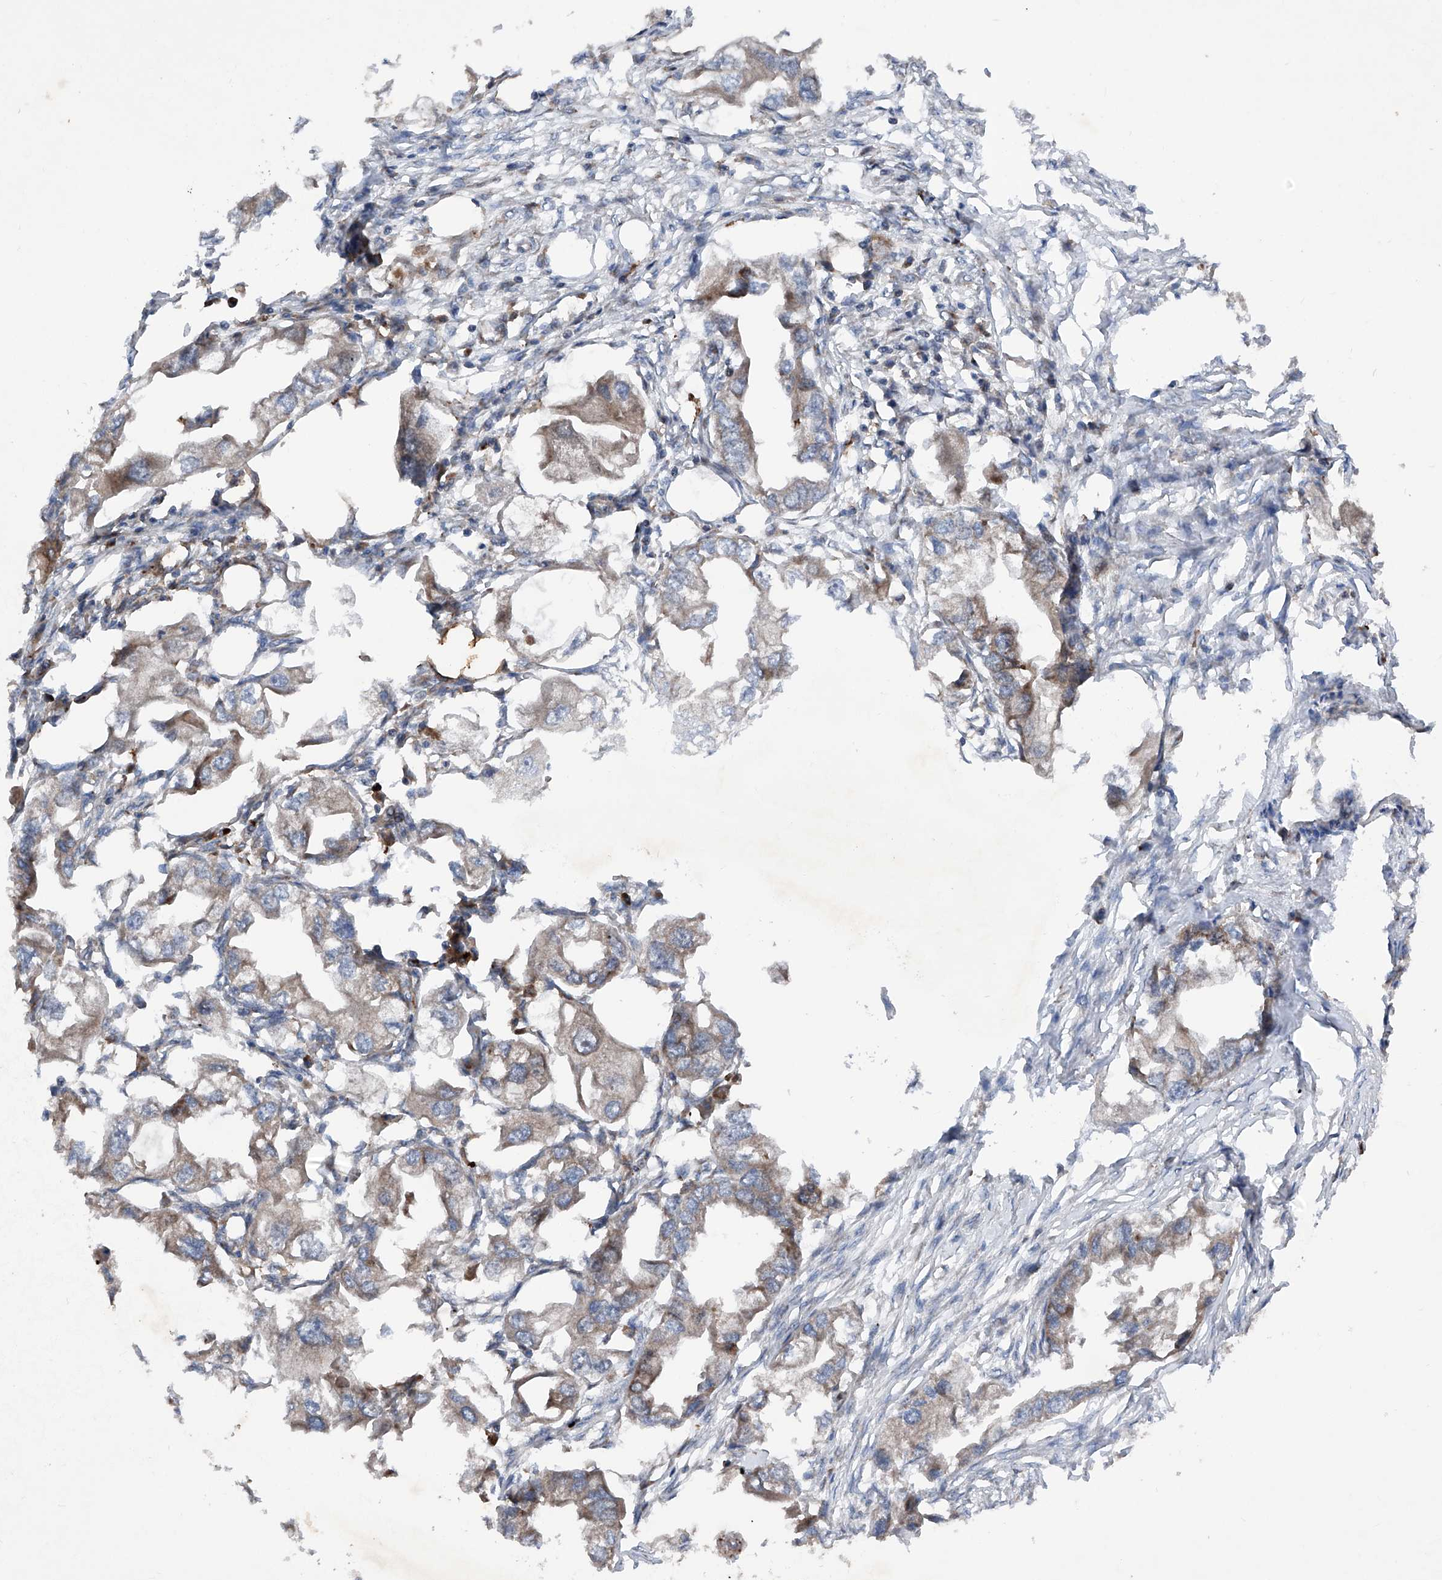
{"staining": {"intensity": "weak", "quantity": ">75%", "location": "cytoplasmic/membranous"}, "tissue": "endometrial cancer", "cell_type": "Tumor cells", "image_type": "cancer", "snomed": [{"axis": "morphology", "description": "Adenocarcinoma, NOS"}, {"axis": "morphology", "description": "Adenocarcinoma, metastatic, NOS"}, {"axis": "topography", "description": "Adipose tissue"}, {"axis": "topography", "description": "Endometrium"}], "caption": "Tumor cells display low levels of weak cytoplasmic/membranous expression in approximately >75% of cells in human metastatic adenocarcinoma (endometrial).", "gene": "DAD1", "patient": {"sex": "female", "age": 67}}